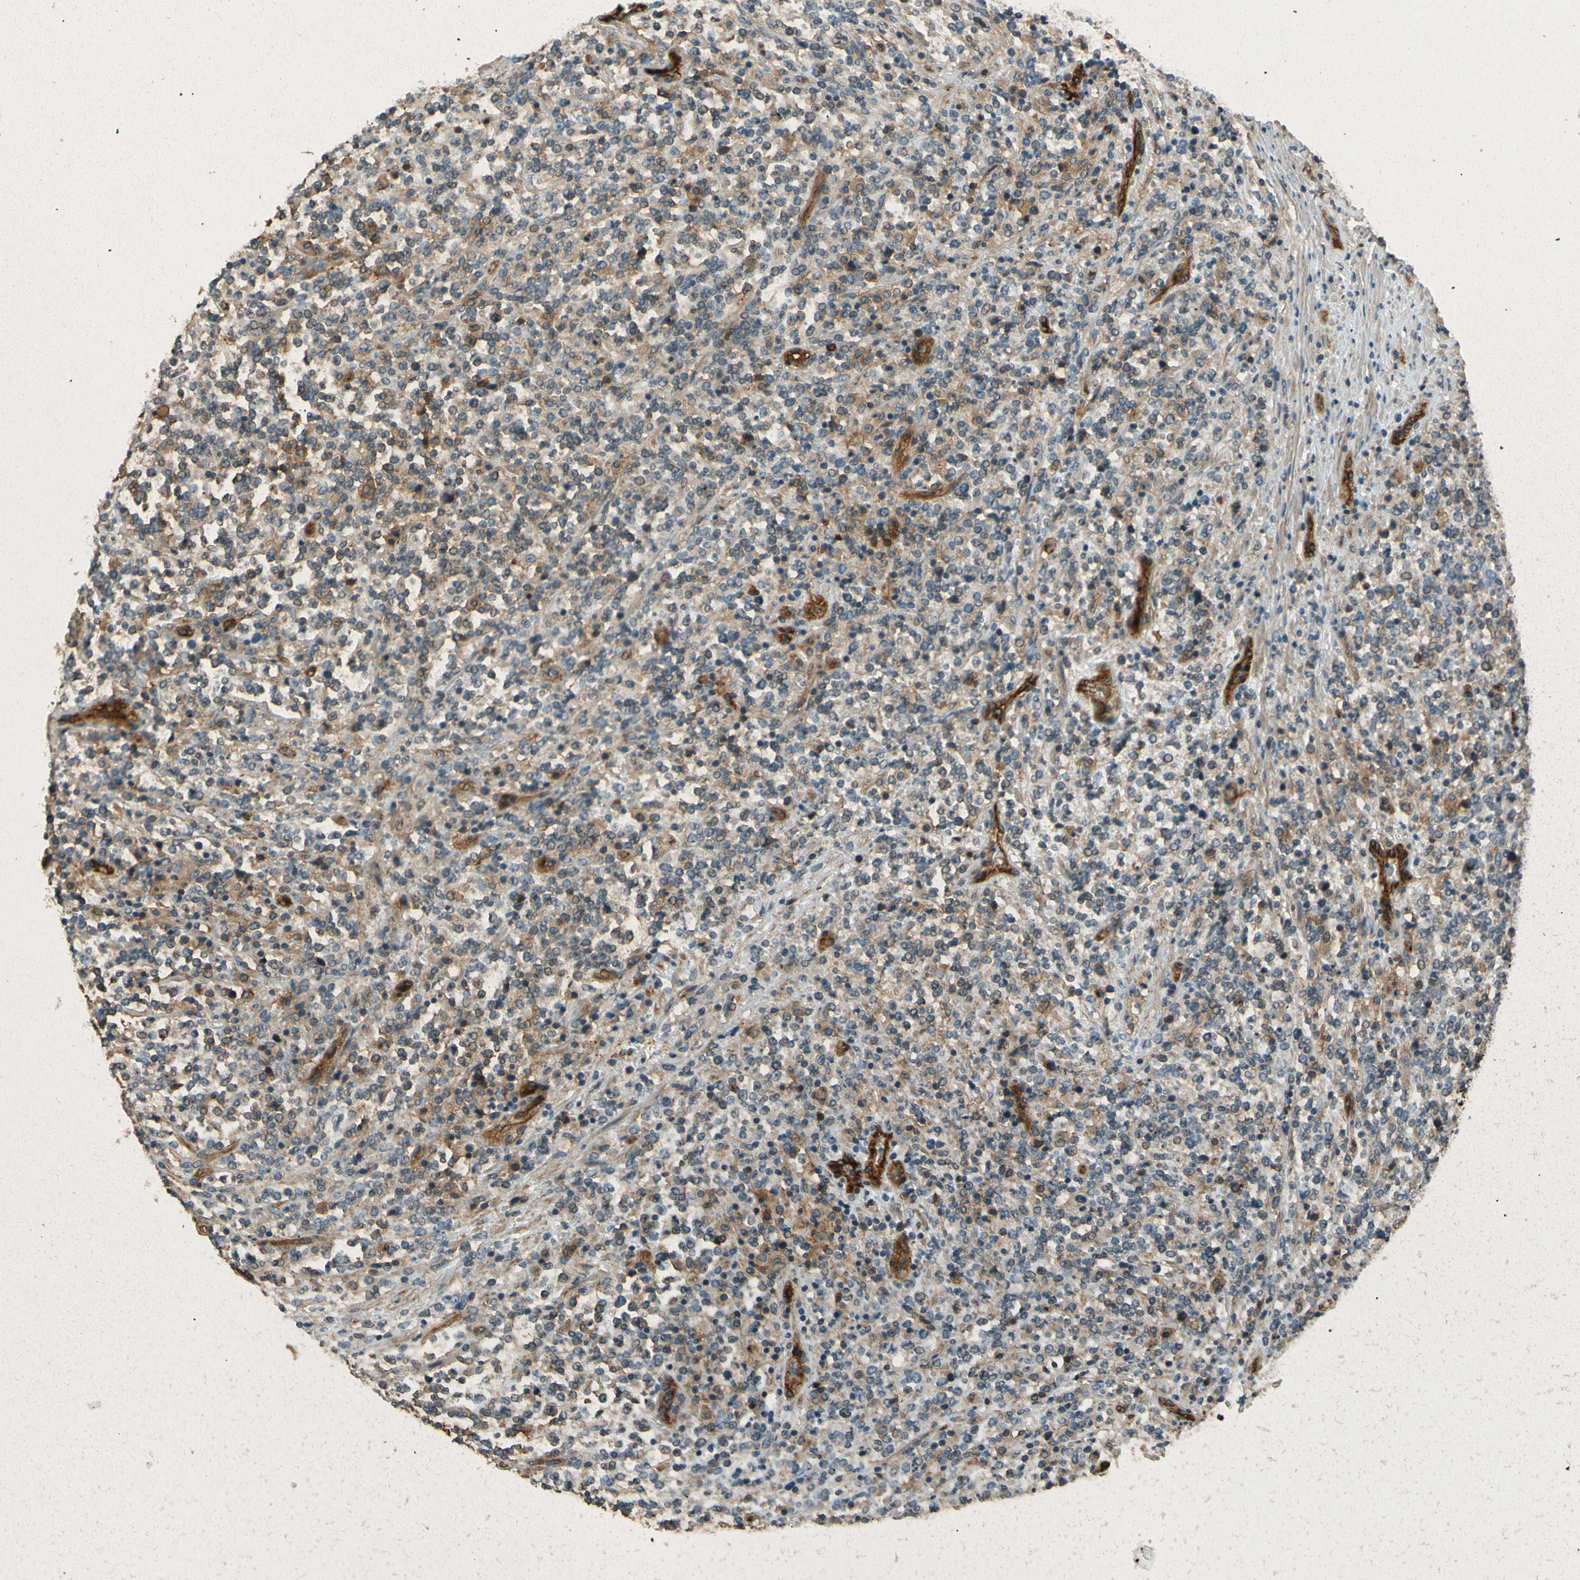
{"staining": {"intensity": "weak", "quantity": "25%-75%", "location": "cytoplasmic/membranous"}, "tissue": "lymphoma", "cell_type": "Tumor cells", "image_type": "cancer", "snomed": [{"axis": "morphology", "description": "Malignant lymphoma, non-Hodgkin's type, High grade"}, {"axis": "topography", "description": "Soft tissue"}], "caption": "High-grade malignant lymphoma, non-Hodgkin's type was stained to show a protein in brown. There is low levels of weak cytoplasmic/membranous positivity in about 25%-75% of tumor cells.", "gene": "ENTPD1", "patient": {"sex": "male", "age": 18}}